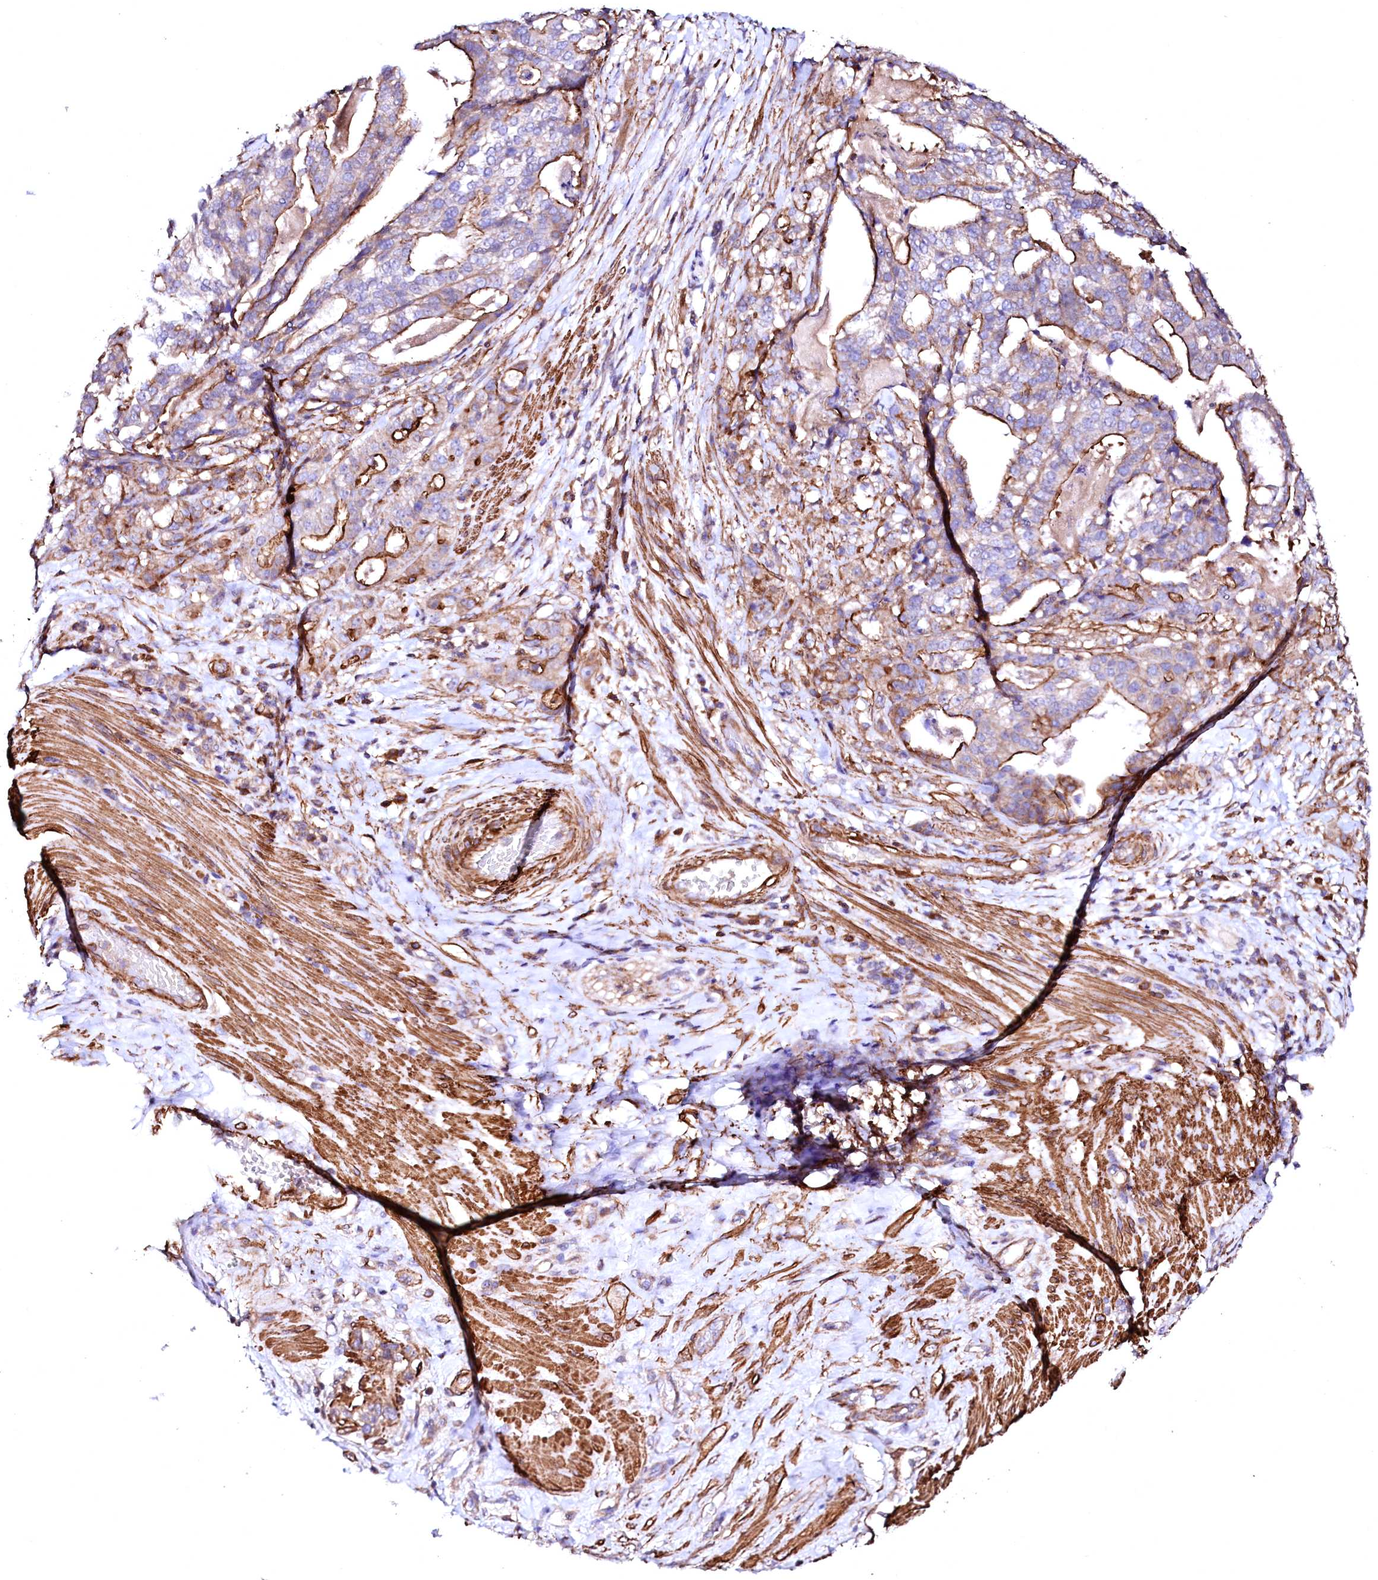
{"staining": {"intensity": "strong", "quantity": "25%-75%", "location": "cytoplasmic/membranous"}, "tissue": "stomach cancer", "cell_type": "Tumor cells", "image_type": "cancer", "snomed": [{"axis": "morphology", "description": "Adenocarcinoma, NOS"}, {"axis": "topography", "description": "Stomach"}], "caption": "Immunohistochemistry (DAB (3,3'-diaminobenzidine)) staining of human stomach cancer exhibits strong cytoplasmic/membranous protein staining in about 25%-75% of tumor cells.", "gene": "GPR176", "patient": {"sex": "male", "age": 48}}